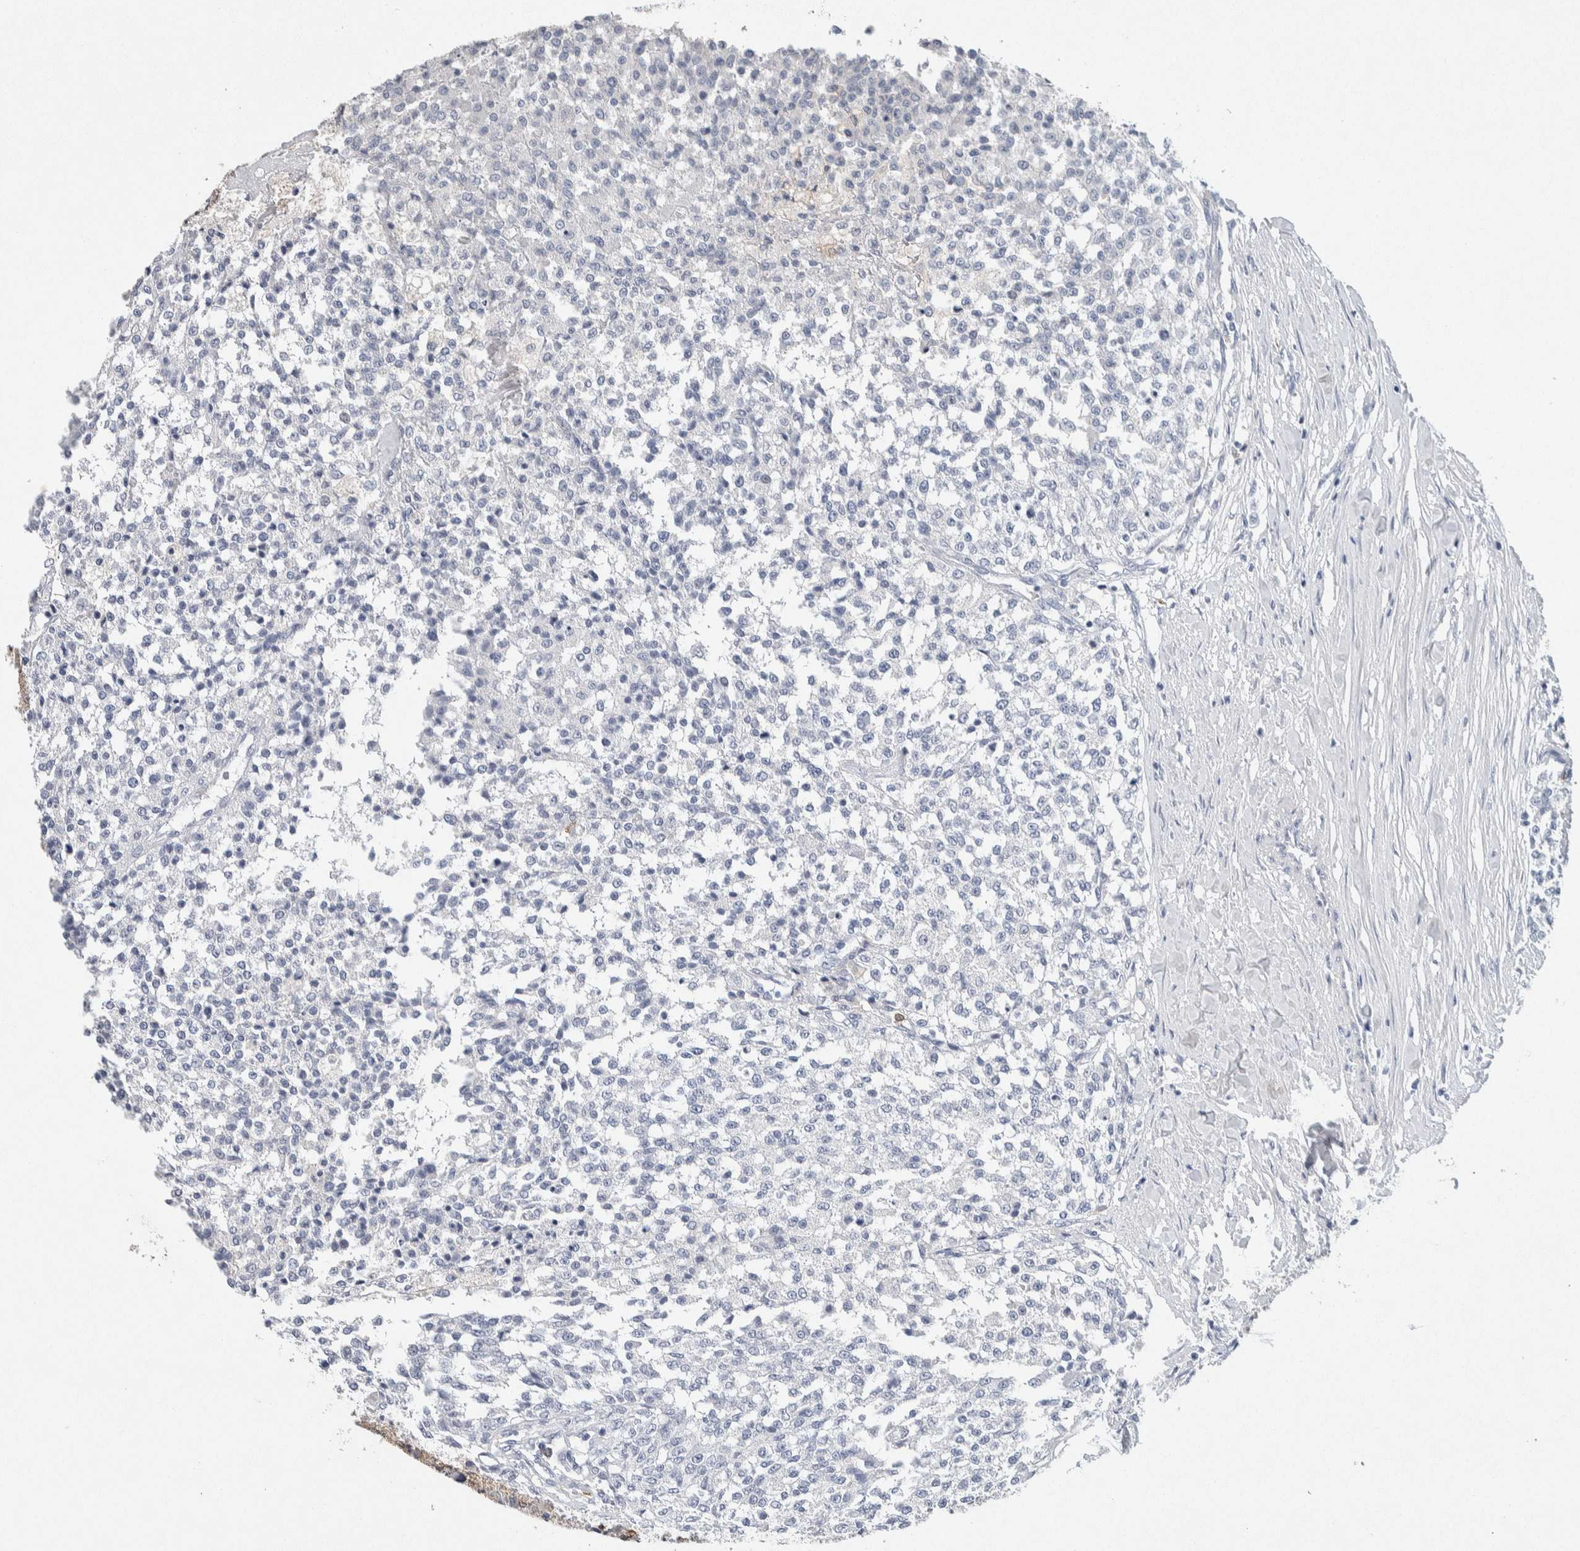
{"staining": {"intensity": "negative", "quantity": "none", "location": "none"}, "tissue": "testis cancer", "cell_type": "Tumor cells", "image_type": "cancer", "snomed": [{"axis": "morphology", "description": "Seminoma, NOS"}, {"axis": "topography", "description": "Testis"}], "caption": "IHC of human testis seminoma displays no staining in tumor cells.", "gene": "NCF2", "patient": {"sex": "male", "age": 59}}